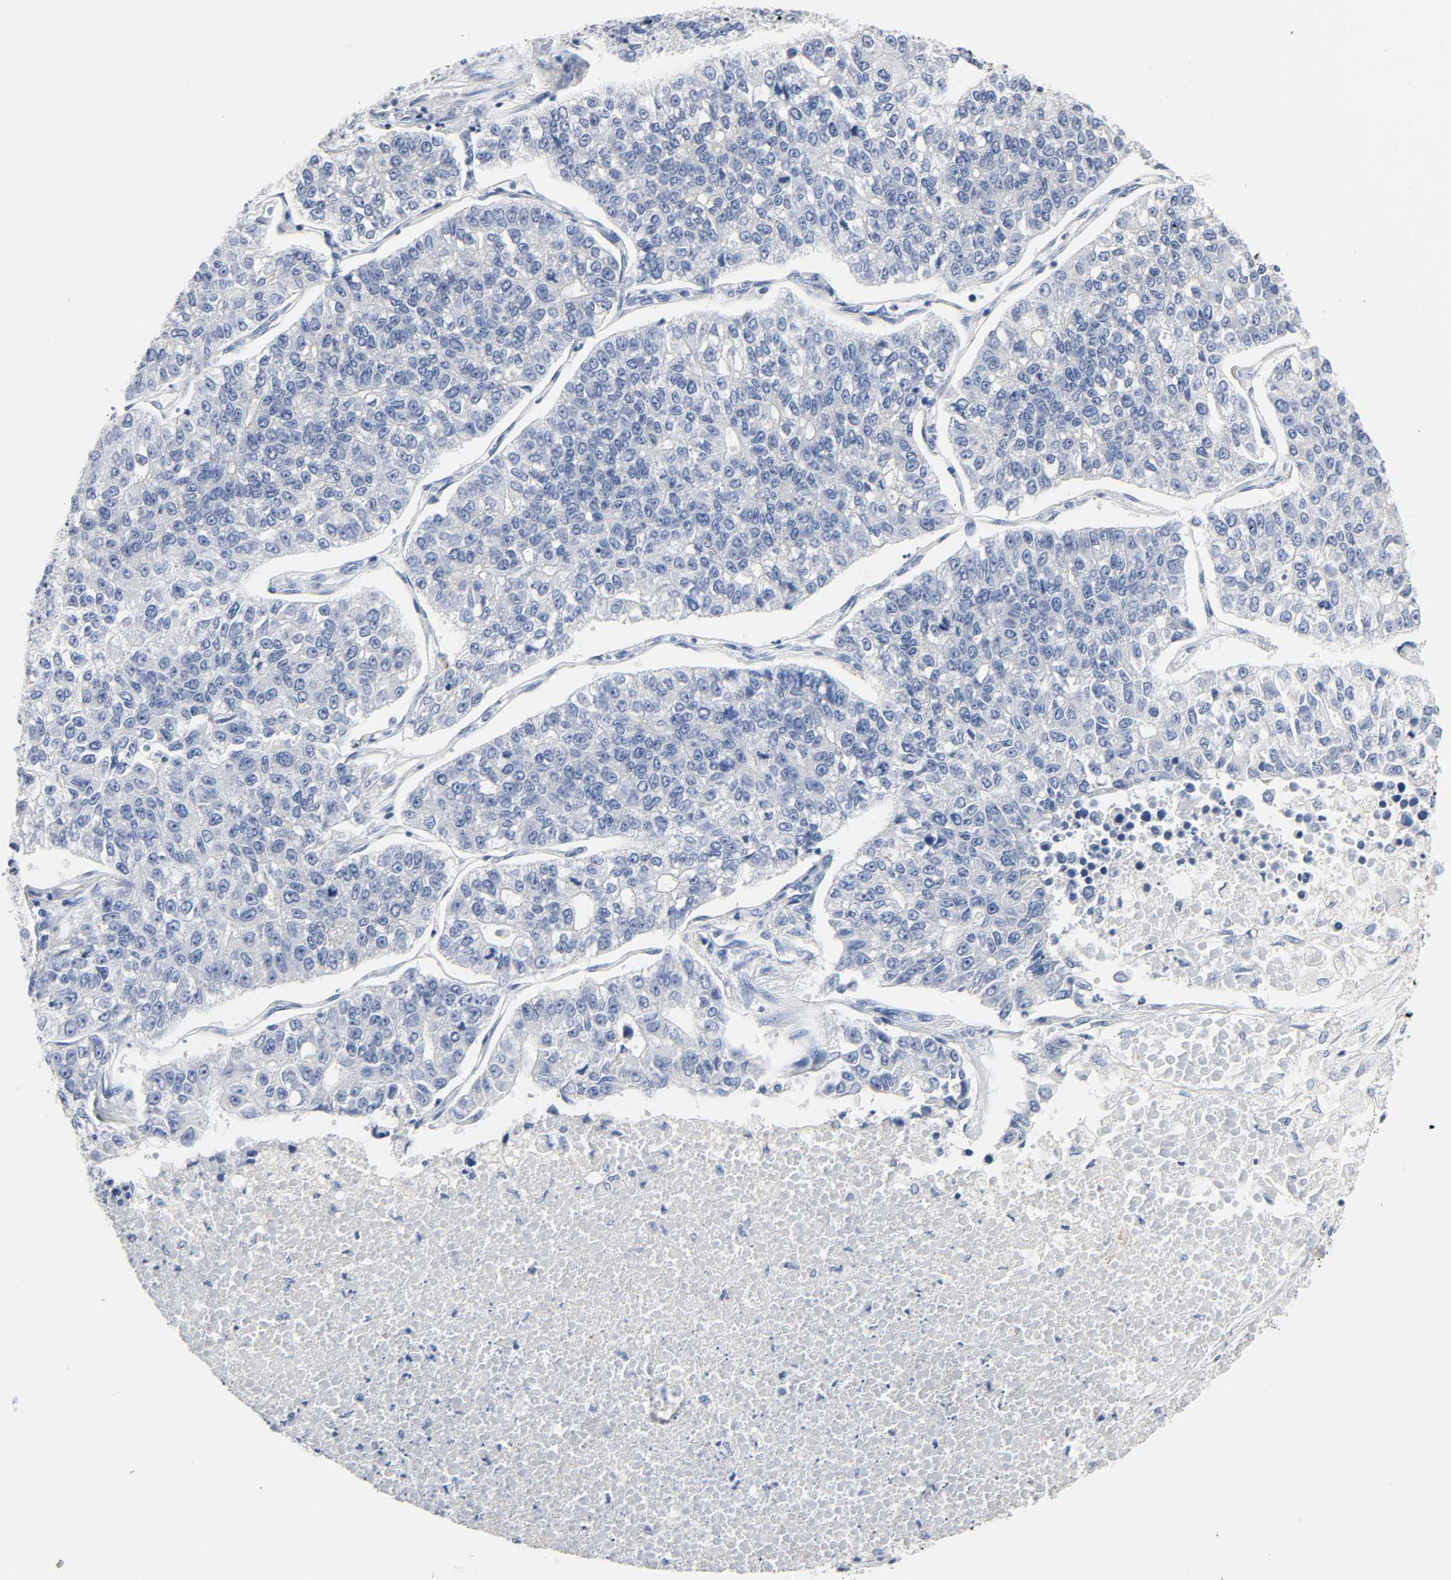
{"staining": {"intensity": "negative", "quantity": "none", "location": "none"}, "tissue": "lung cancer", "cell_type": "Tumor cells", "image_type": "cancer", "snomed": [{"axis": "morphology", "description": "Adenocarcinoma, NOS"}, {"axis": "topography", "description": "Lung"}], "caption": "Human adenocarcinoma (lung) stained for a protein using immunohistochemistry shows no expression in tumor cells.", "gene": "ACP3", "patient": {"sex": "male", "age": 49}}